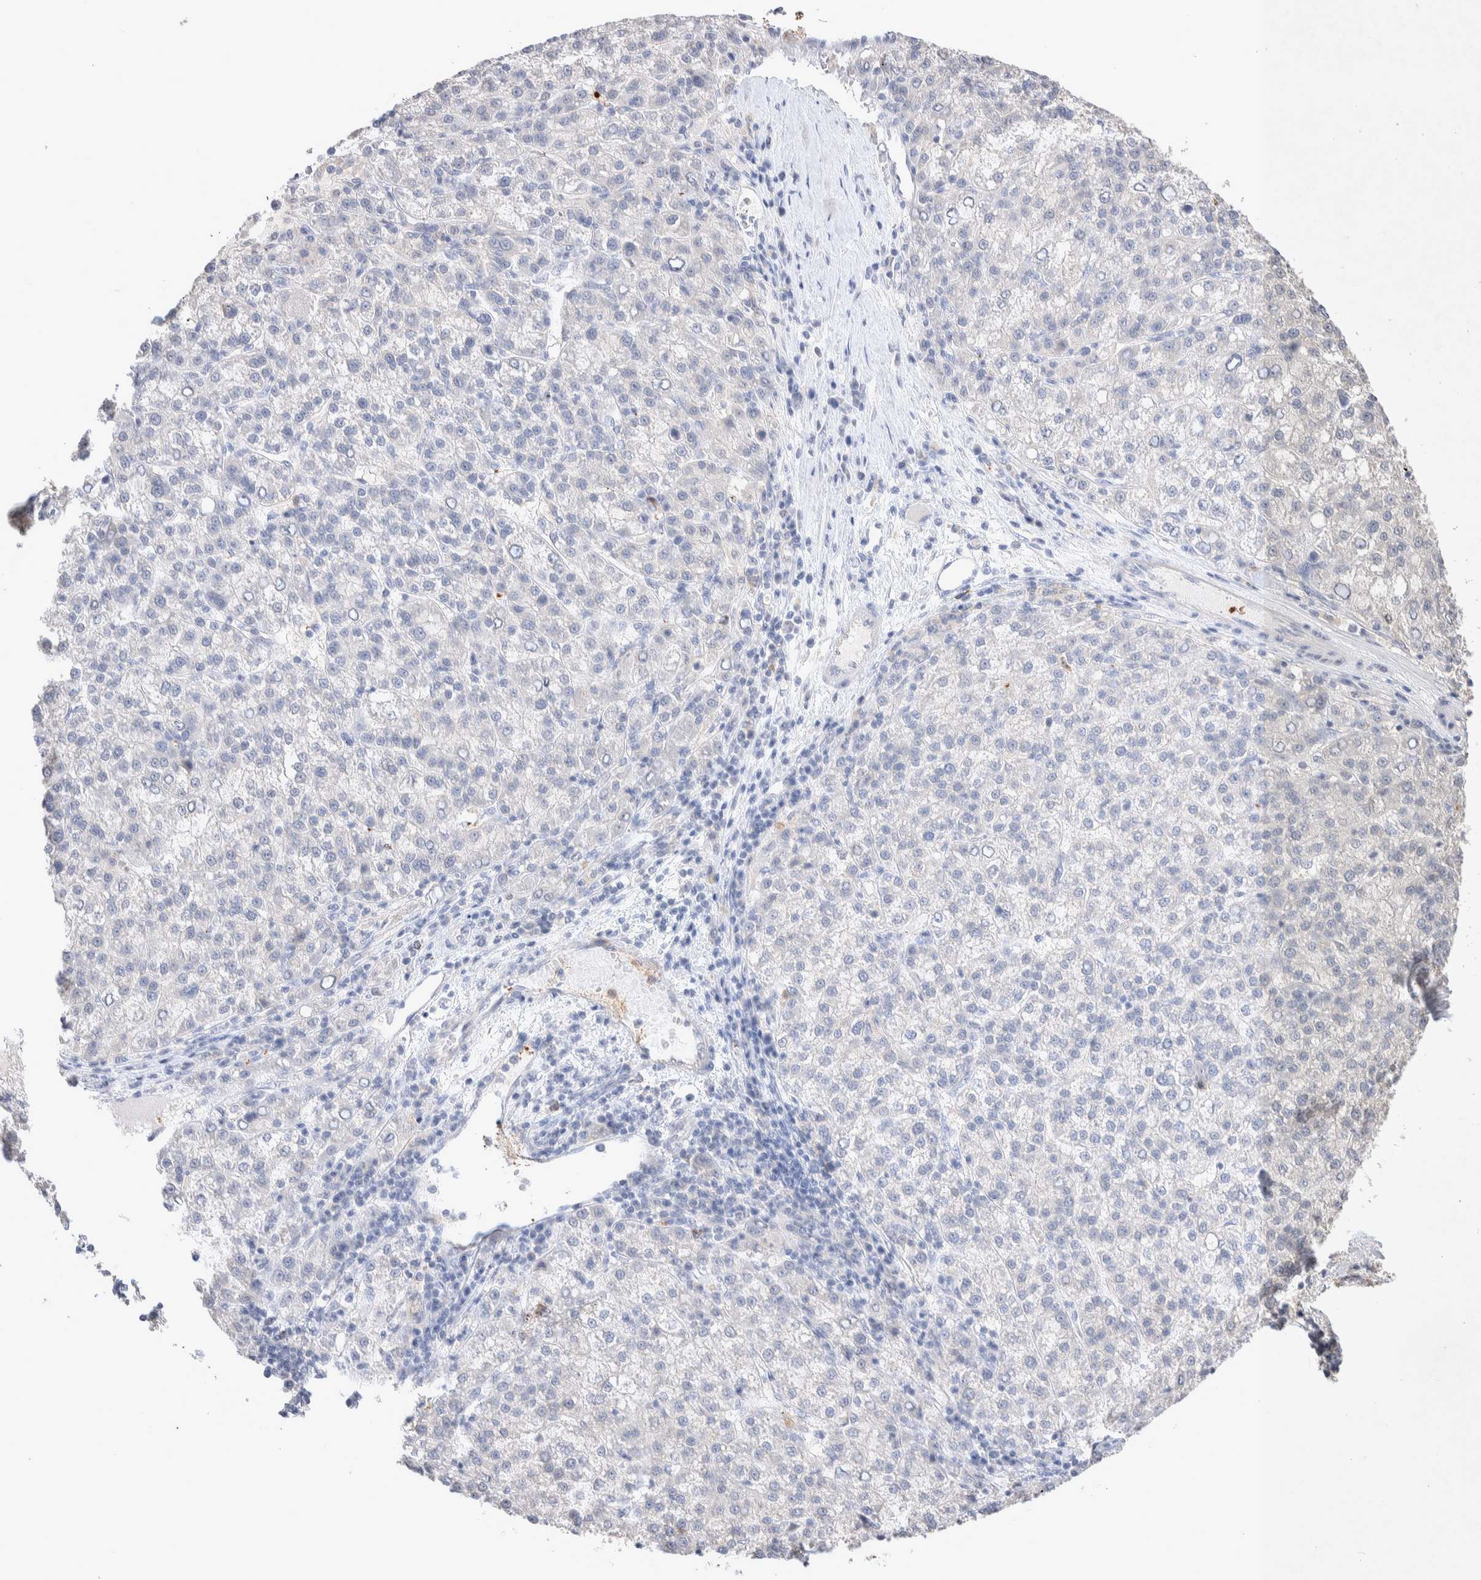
{"staining": {"intensity": "negative", "quantity": "none", "location": "none"}, "tissue": "liver cancer", "cell_type": "Tumor cells", "image_type": "cancer", "snomed": [{"axis": "morphology", "description": "Carcinoma, Hepatocellular, NOS"}, {"axis": "topography", "description": "Liver"}], "caption": "A micrograph of human liver cancer is negative for staining in tumor cells.", "gene": "FFAR2", "patient": {"sex": "female", "age": 58}}